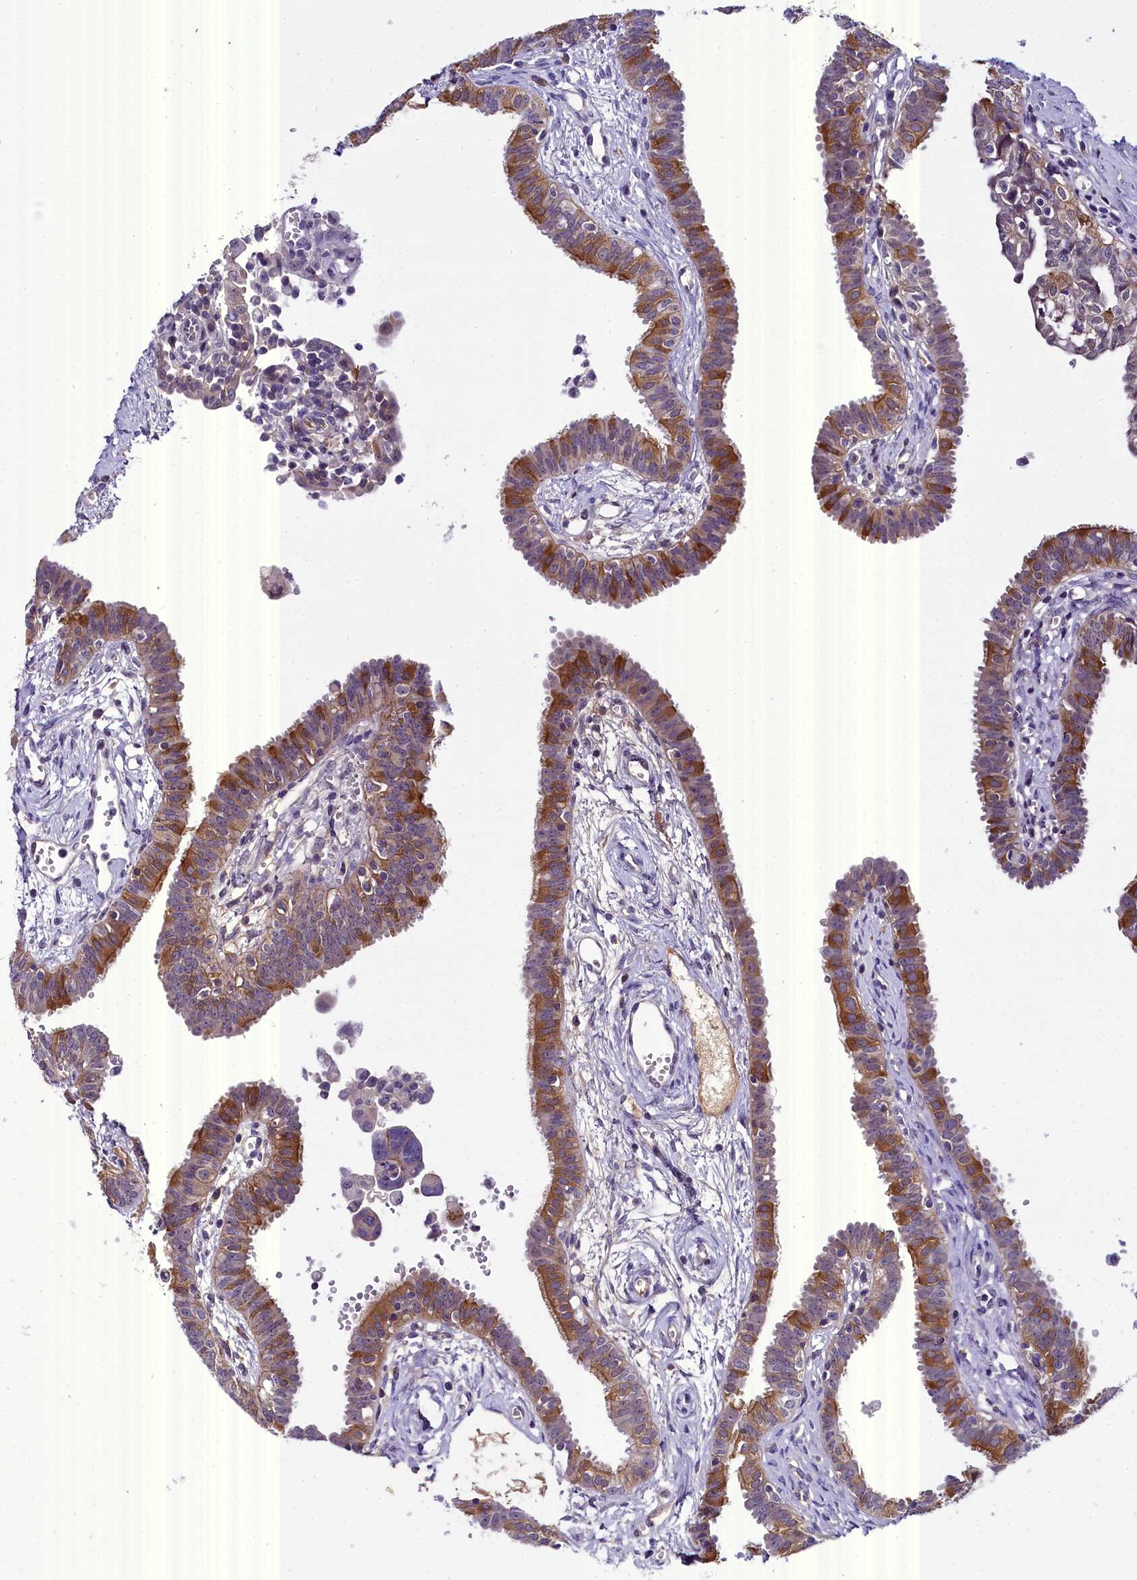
{"staining": {"intensity": "moderate", "quantity": "25%-75%", "location": "cytoplasmic/membranous"}, "tissue": "fallopian tube", "cell_type": "Glandular cells", "image_type": "normal", "snomed": [{"axis": "morphology", "description": "Normal tissue, NOS"}, {"axis": "morphology", "description": "Carcinoma, NOS"}, {"axis": "topography", "description": "Fallopian tube"}, {"axis": "topography", "description": "Ovary"}], "caption": "Fallopian tube stained with DAB (3,3'-diaminobenzidine) IHC exhibits medium levels of moderate cytoplasmic/membranous expression in approximately 25%-75% of glandular cells.", "gene": "ENKD1", "patient": {"sex": "female", "age": 59}}